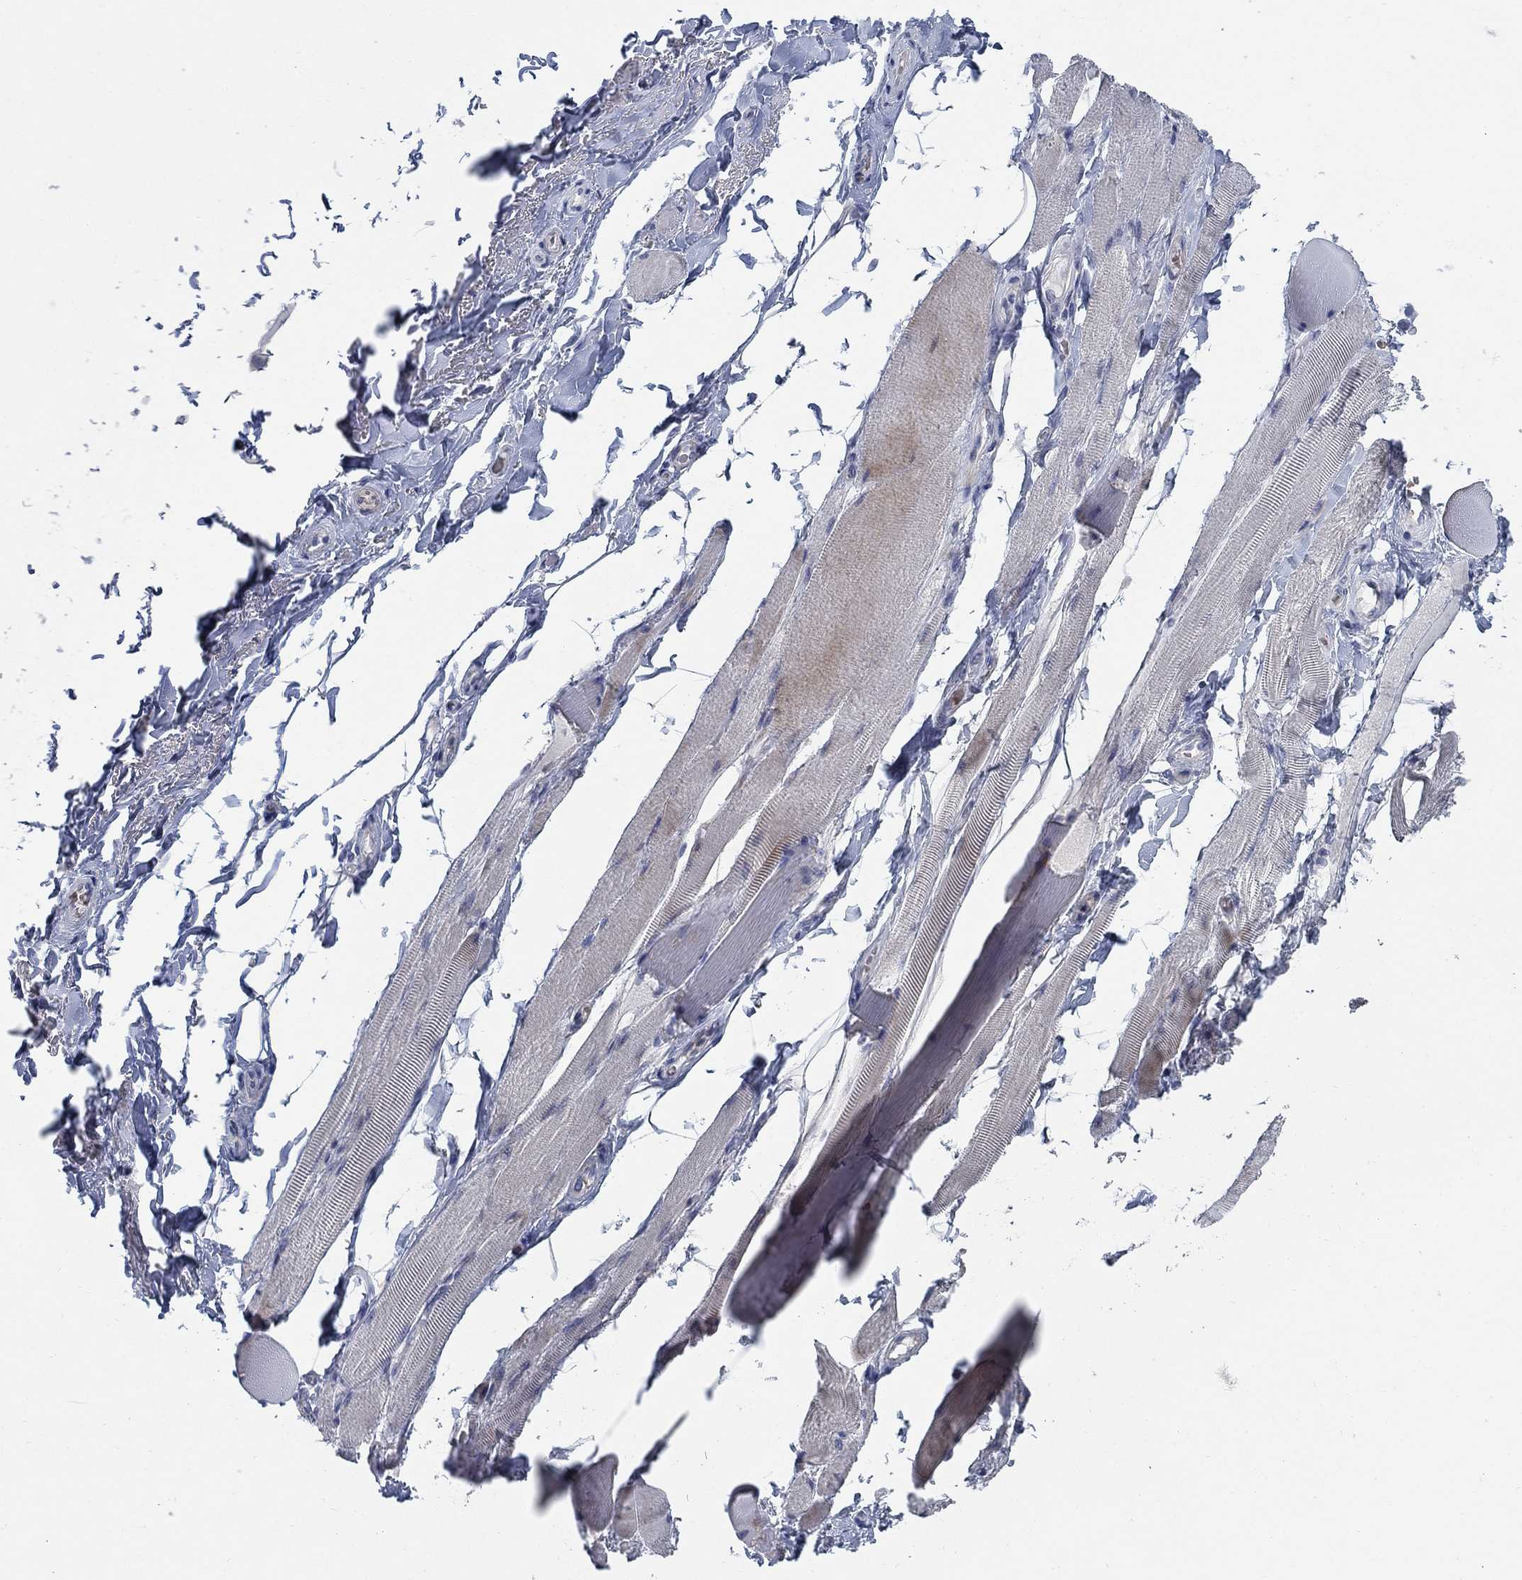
{"staining": {"intensity": "negative", "quantity": "none", "location": "none"}, "tissue": "adipose tissue", "cell_type": "Adipocytes", "image_type": "normal", "snomed": [{"axis": "morphology", "description": "Normal tissue, NOS"}, {"axis": "topography", "description": "Anal"}, {"axis": "topography", "description": "Peripheral nerve tissue"}], "caption": "This histopathology image is of normal adipose tissue stained with immunohistochemistry (IHC) to label a protein in brown with the nuclei are counter-stained blue. There is no expression in adipocytes. (DAB (3,3'-diaminobenzidine) IHC with hematoxylin counter stain).", "gene": "DNER", "patient": {"sex": "male", "age": 53}}